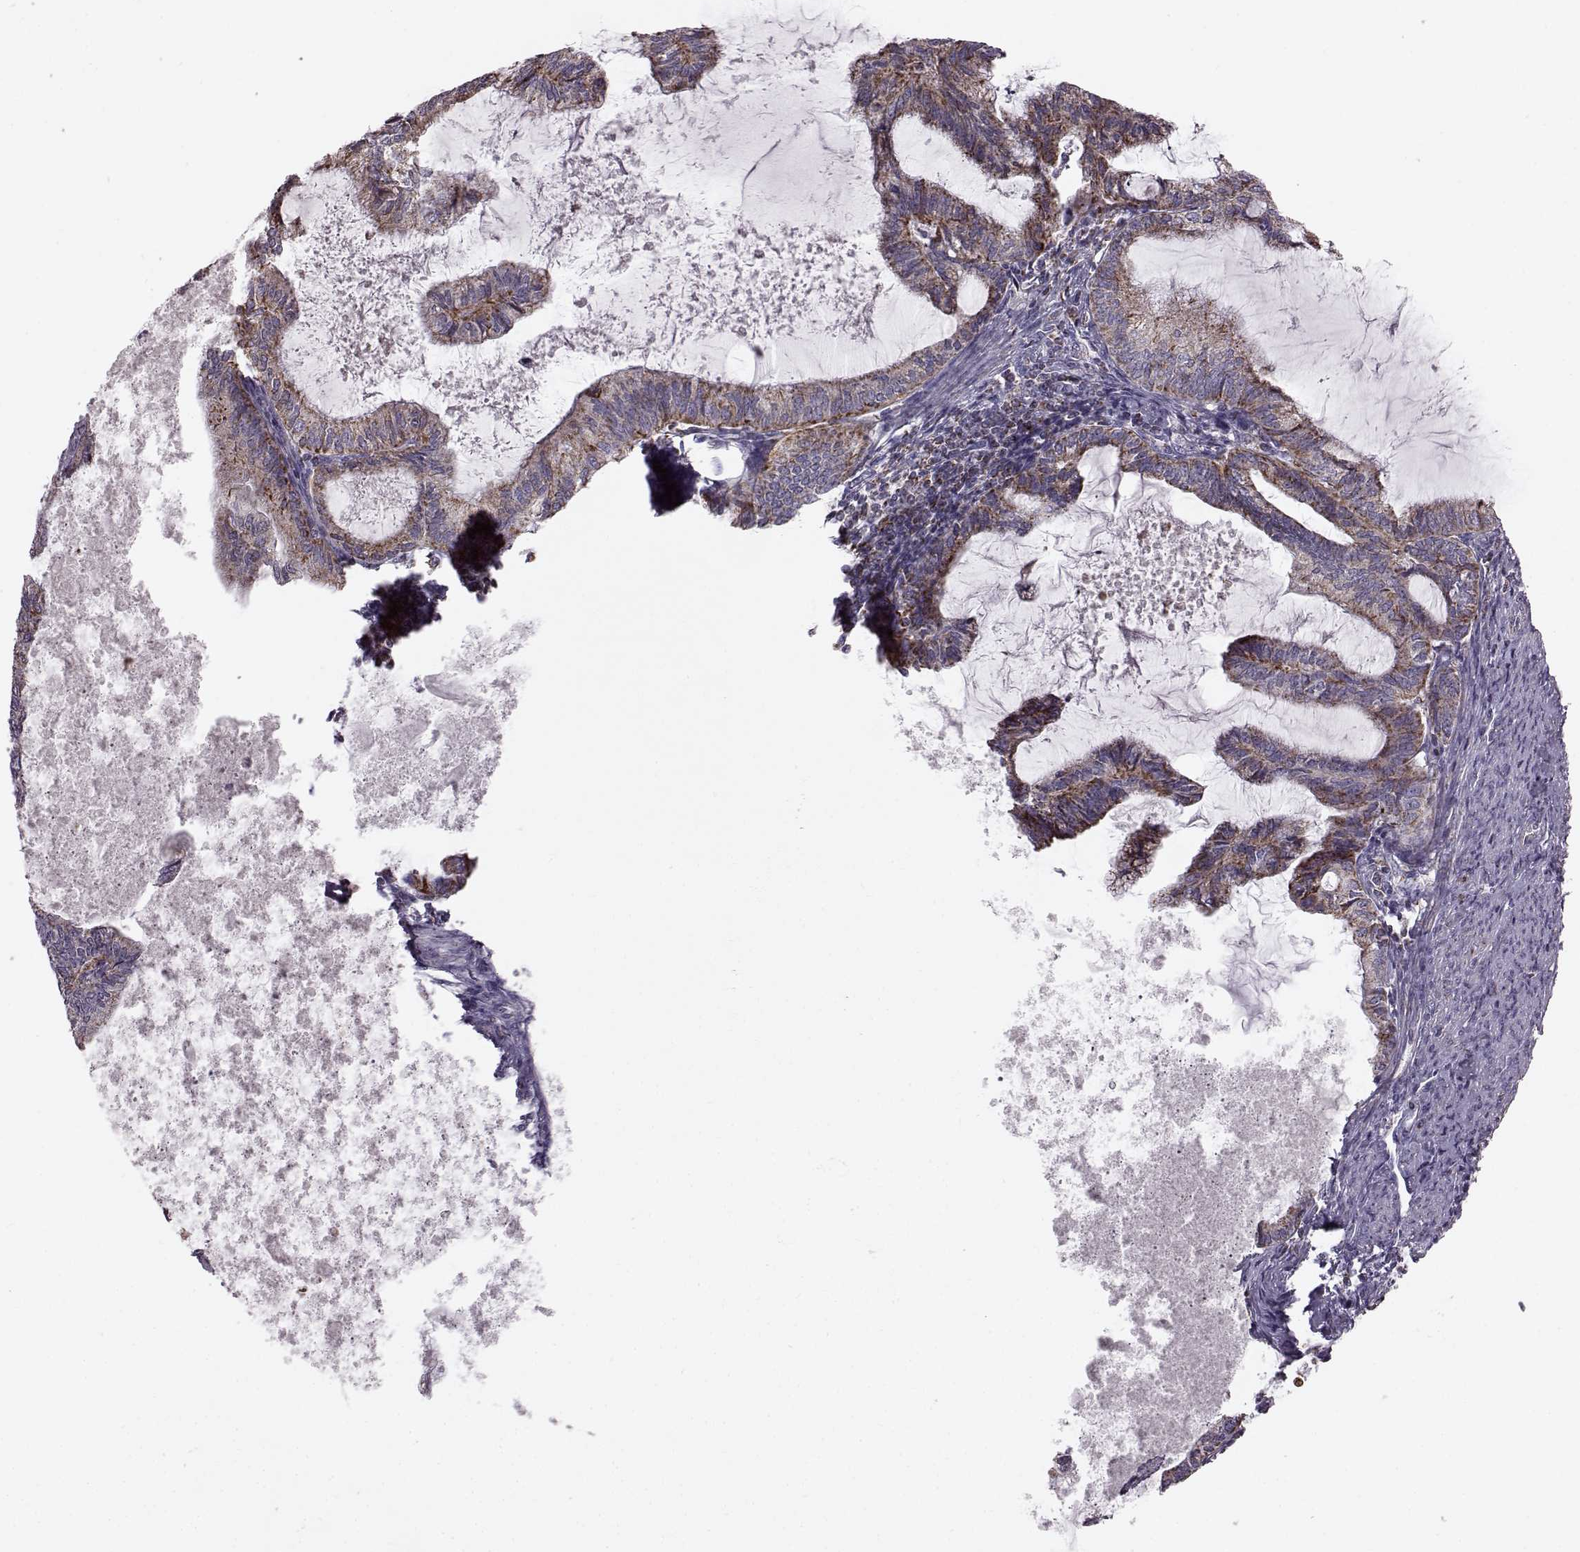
{"staining": {"intensity": "moderate", "quantity": ">75%", "location": "cytoplasmic/membranous"}, "tissue": "endometrial cancer", "cell_type": "Tumor cells", "image_type": "cancer", "snomed": [{"axis": "morphology", "description": "Adenocarcinoma, NOS"}, {"axis": "topography", "description": "Endometrium"}], "caption": "A brown stain highlights moderate cytoplasmic/membranous expression of a protein in endometrial cancer tumor cells. (DAB IHC, brown staining for protein, blue staining for nuclei).", "gene": "ATP5MF", "patient": {"sex": "female", "age": 86}}